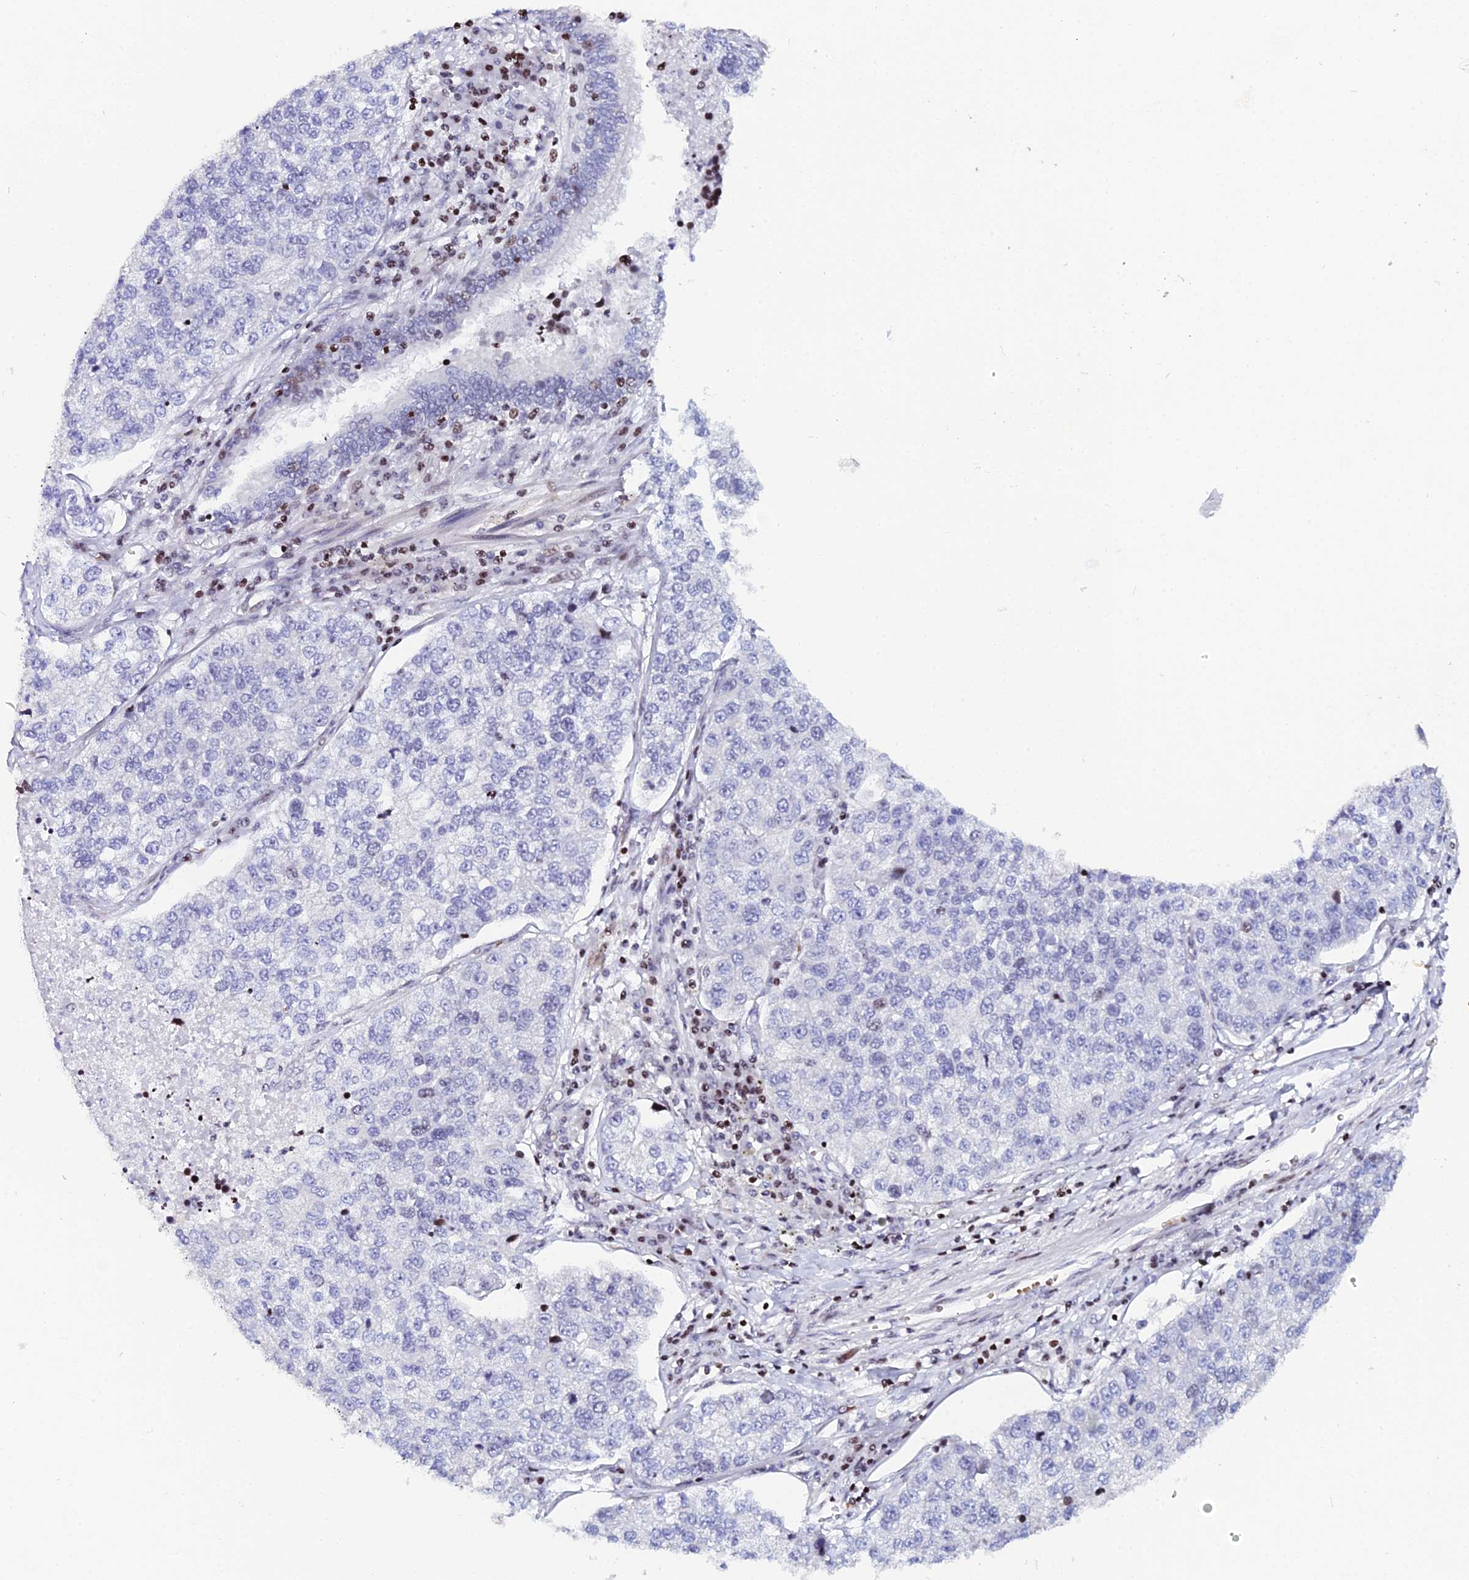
{"staining": {"intensity": "negative", "quantity": "none", "location": "none"}, "tissue": "lung cancer", "cell_type": "Tumor cells", "image_type": "cancer", "snomed": [{"axis": "morphology", "description": "Adenocarcinoma, NOS"}, {"axis": "topography", "description": "Lung"}], "caption": "High power microscopy image of an IHC micrograph of adenocarcinoma (lung), revealing no significant positivity in tumor cells.", "gene": "MYNN", "patient": {"sex": "male", "age": 49}}